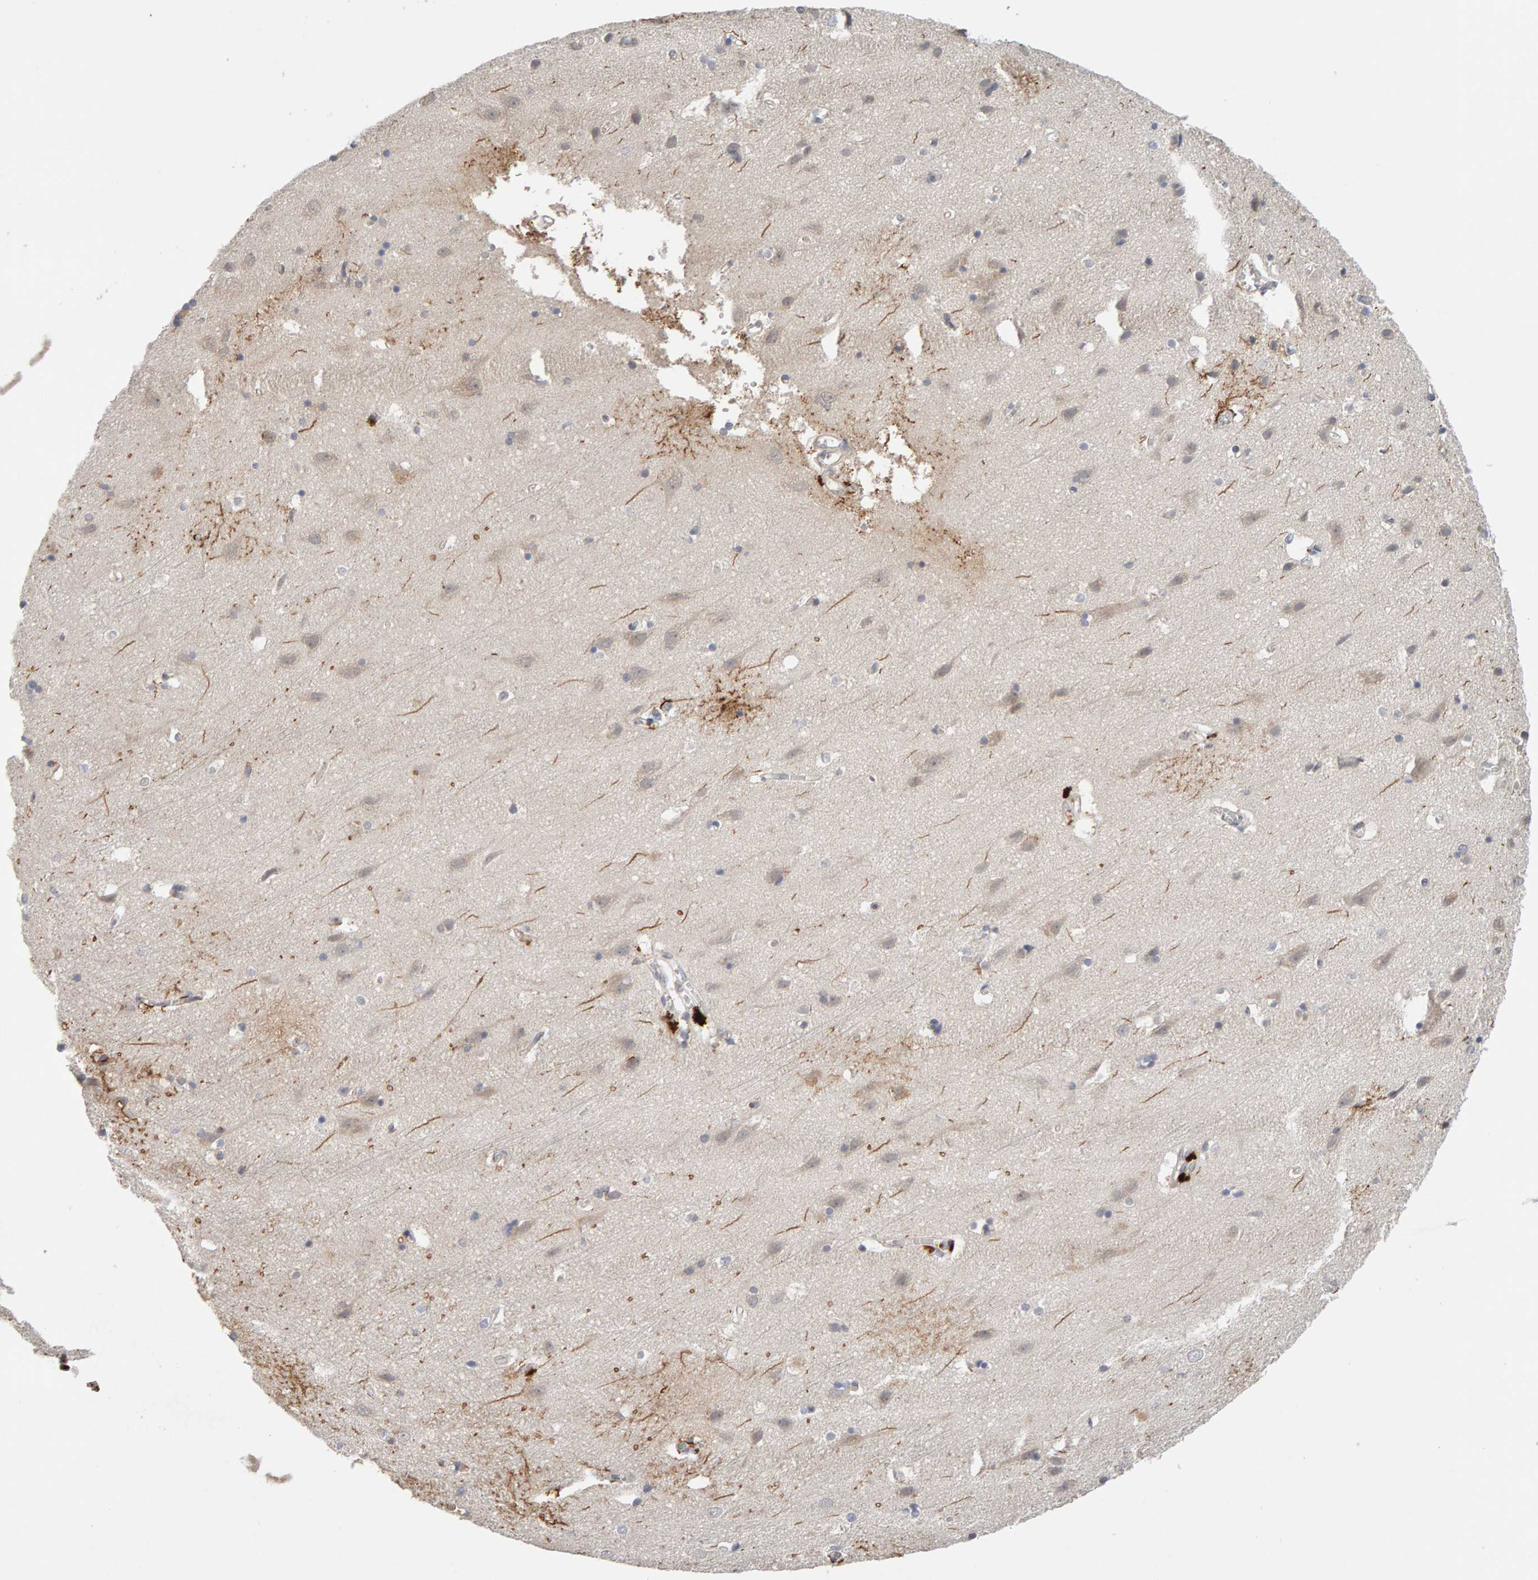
{"staining": {"intensity": "negative", "quantity": "none", "location": "none"}, "tissue": "cerebral cortex", "cell_type": "Endothelial cells", "image_type": "normal", "snomed": [{"axis": "morphology", "description": "Normal tissue, NOS"}, {"axis": "topography", "description": "Cerebral cortex"}], "caption": "The immunohistochemistry image has no significant staining in endothelial cells of cerebral cortex. (DAB (3,3'-diaminobenzidine) immunohistochemistry (IHC) visualized using brightfield microscopy, high magnification).", "gene": "NUDCD1", "patient": {"sex": "male", "age": 54}}